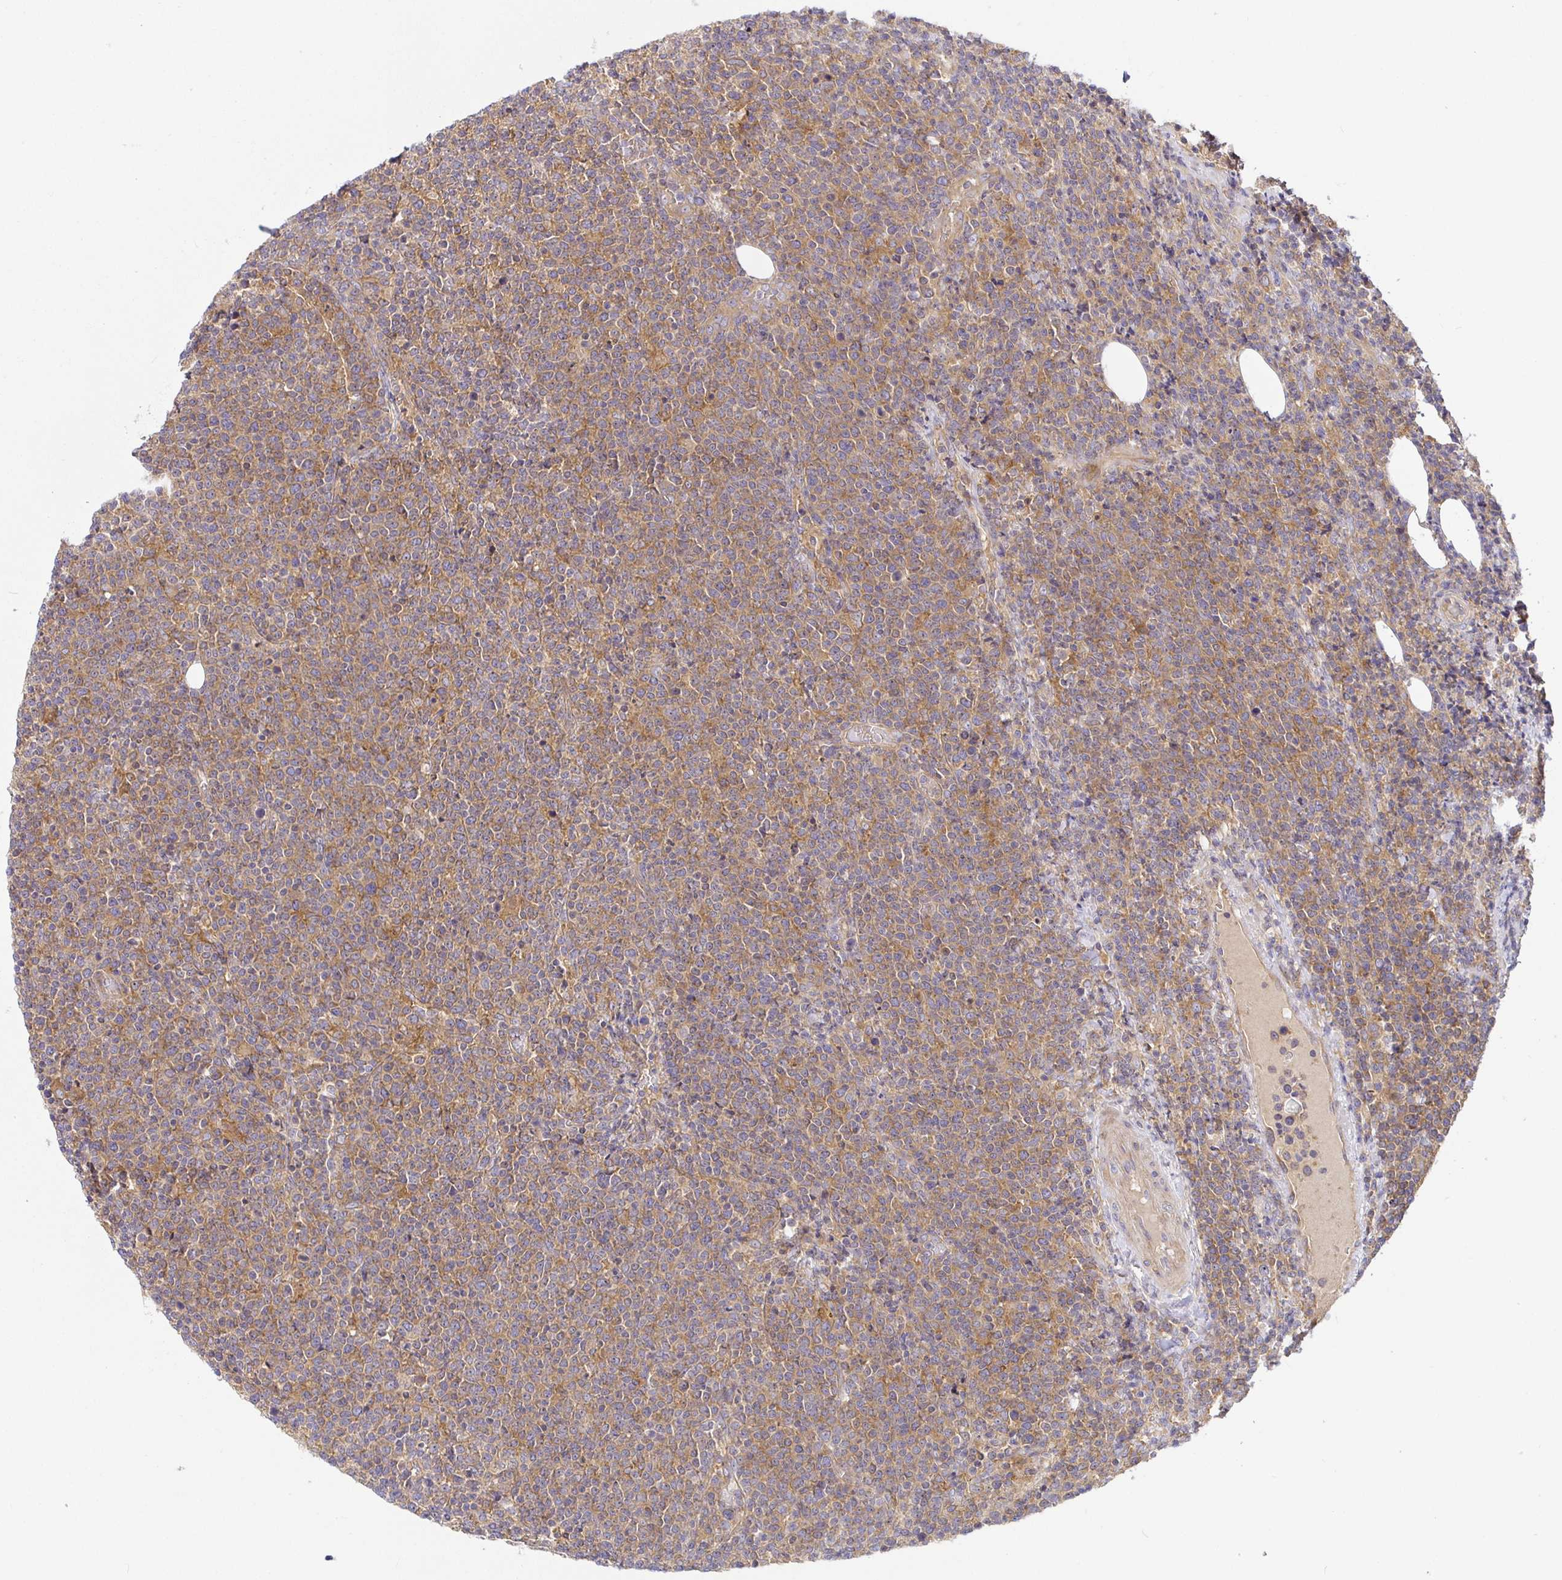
{"staining": {"intensity": "moderate", "quantity": ">75%", "location": "cytoplasmic/membranous"}, "tissue": "lymphoma", "cell_type": "Tumor cells", "image_type": "cancer", "snomed": [{"axis": "morphology", "description": "Malignant lymphoma, non-Hodgkin's type, High grade"}, {"axis": "topography", "description": "Lymph node"}], "caption": "There is medium levels of moderate cytoplasmic/membranous positivity in tumor cells of lymphoma, as demonstrated by immunohistochemical staining (brown color).", "gene": "SNX8", "patient": {"sex": "male", "age": 61}}